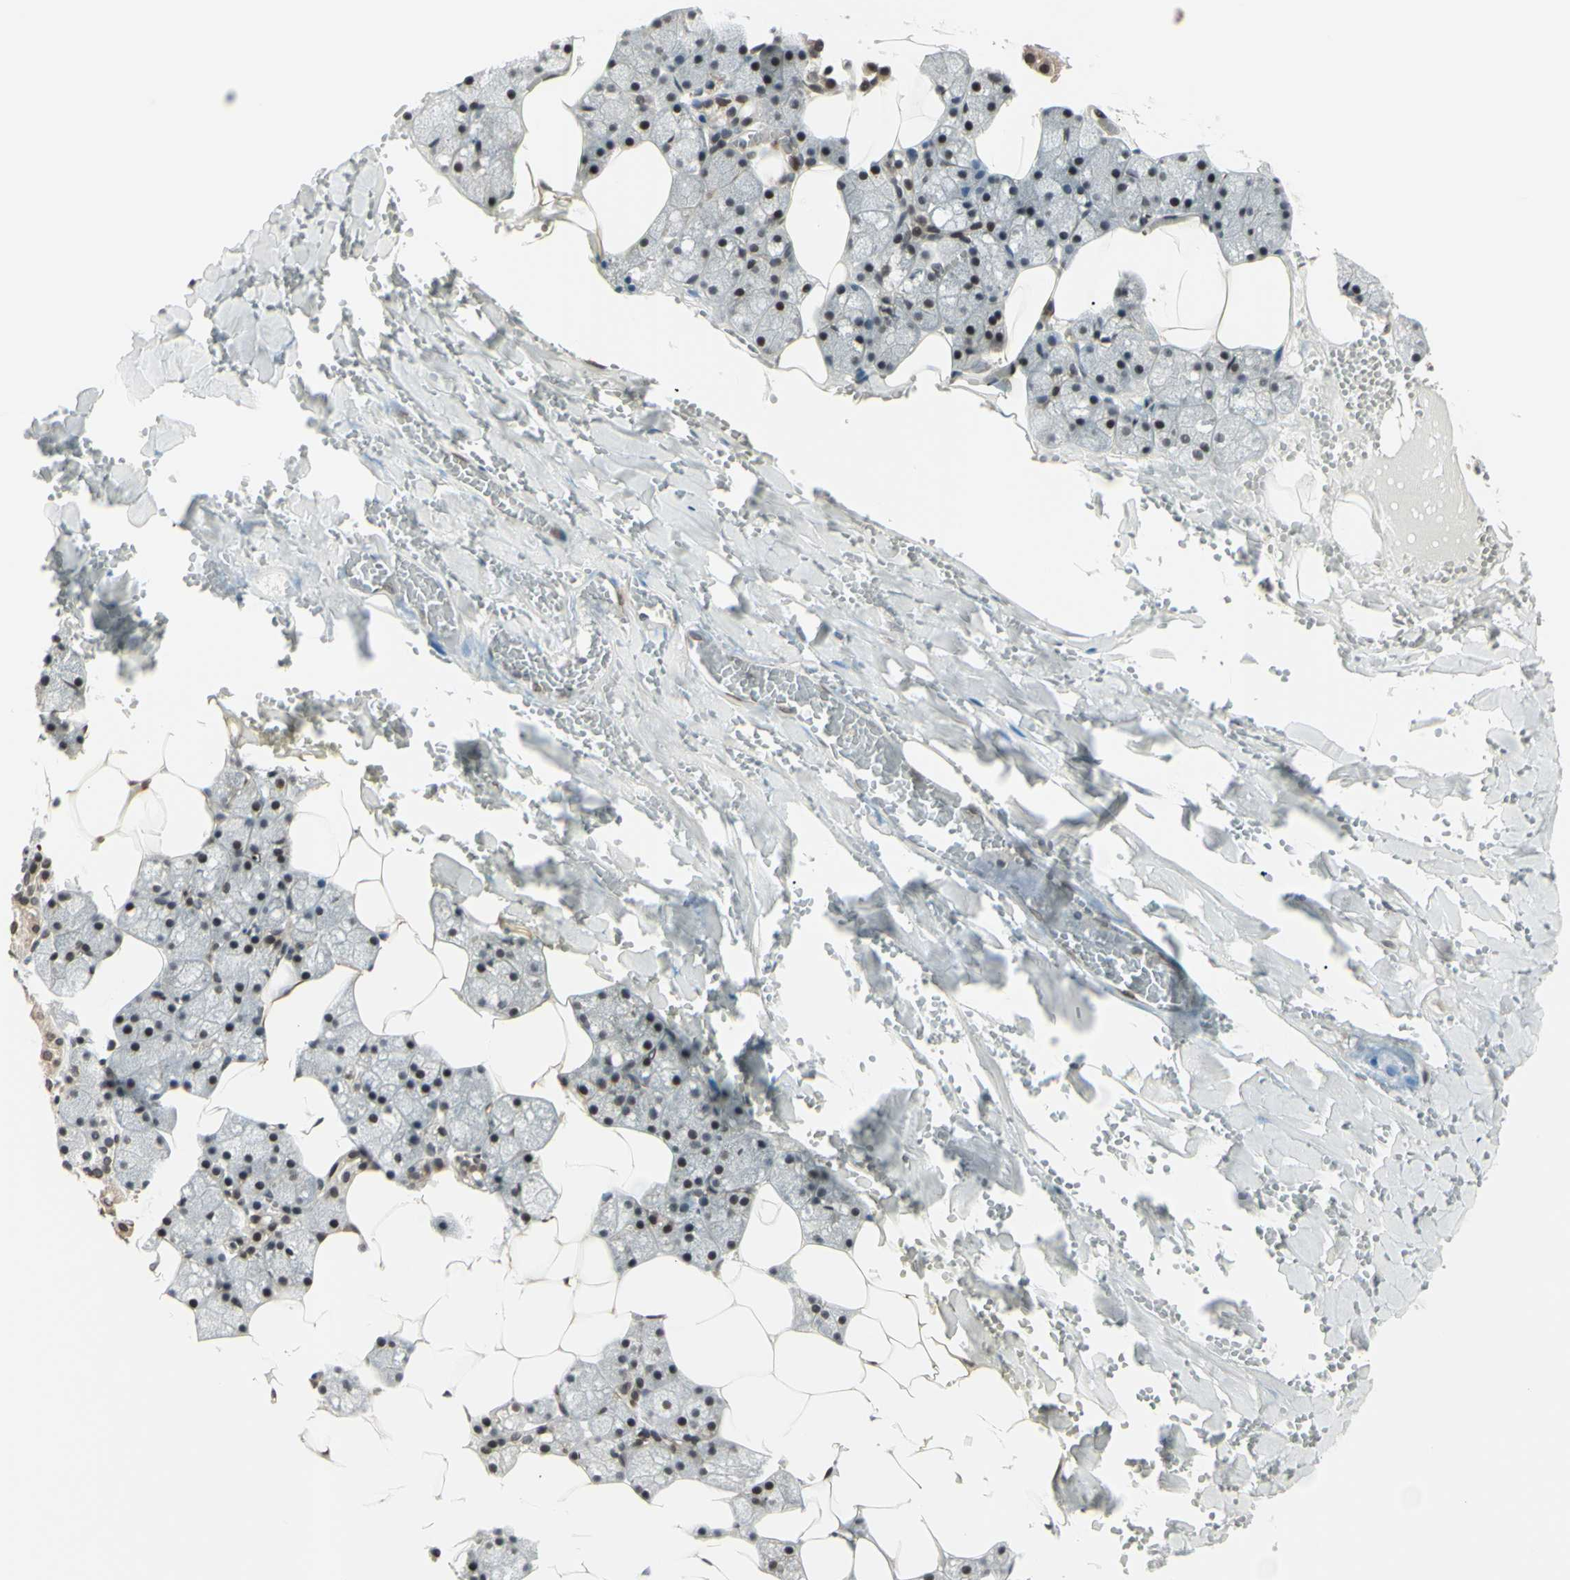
{"staining": {"intensity": "weak", "quantity": "<25%", "location": "cytoplasmic/membranous,nuclear"}, "tissue": "salivary gland", "cell_type": "Glandular cells", "image_type": "normal", "snomed": [{"axis": "morphology", "description": "Normal tissue, NOS"}, {"axis": "topography", "description": "Salivary gland"}], "caption": "Human salivary gland stained for a protein using immunohistochemistry (IHC) demonstrates no expression in glandular cells.", "gene": "MLF2", "patient": {"sex": "male", "age": 62}}